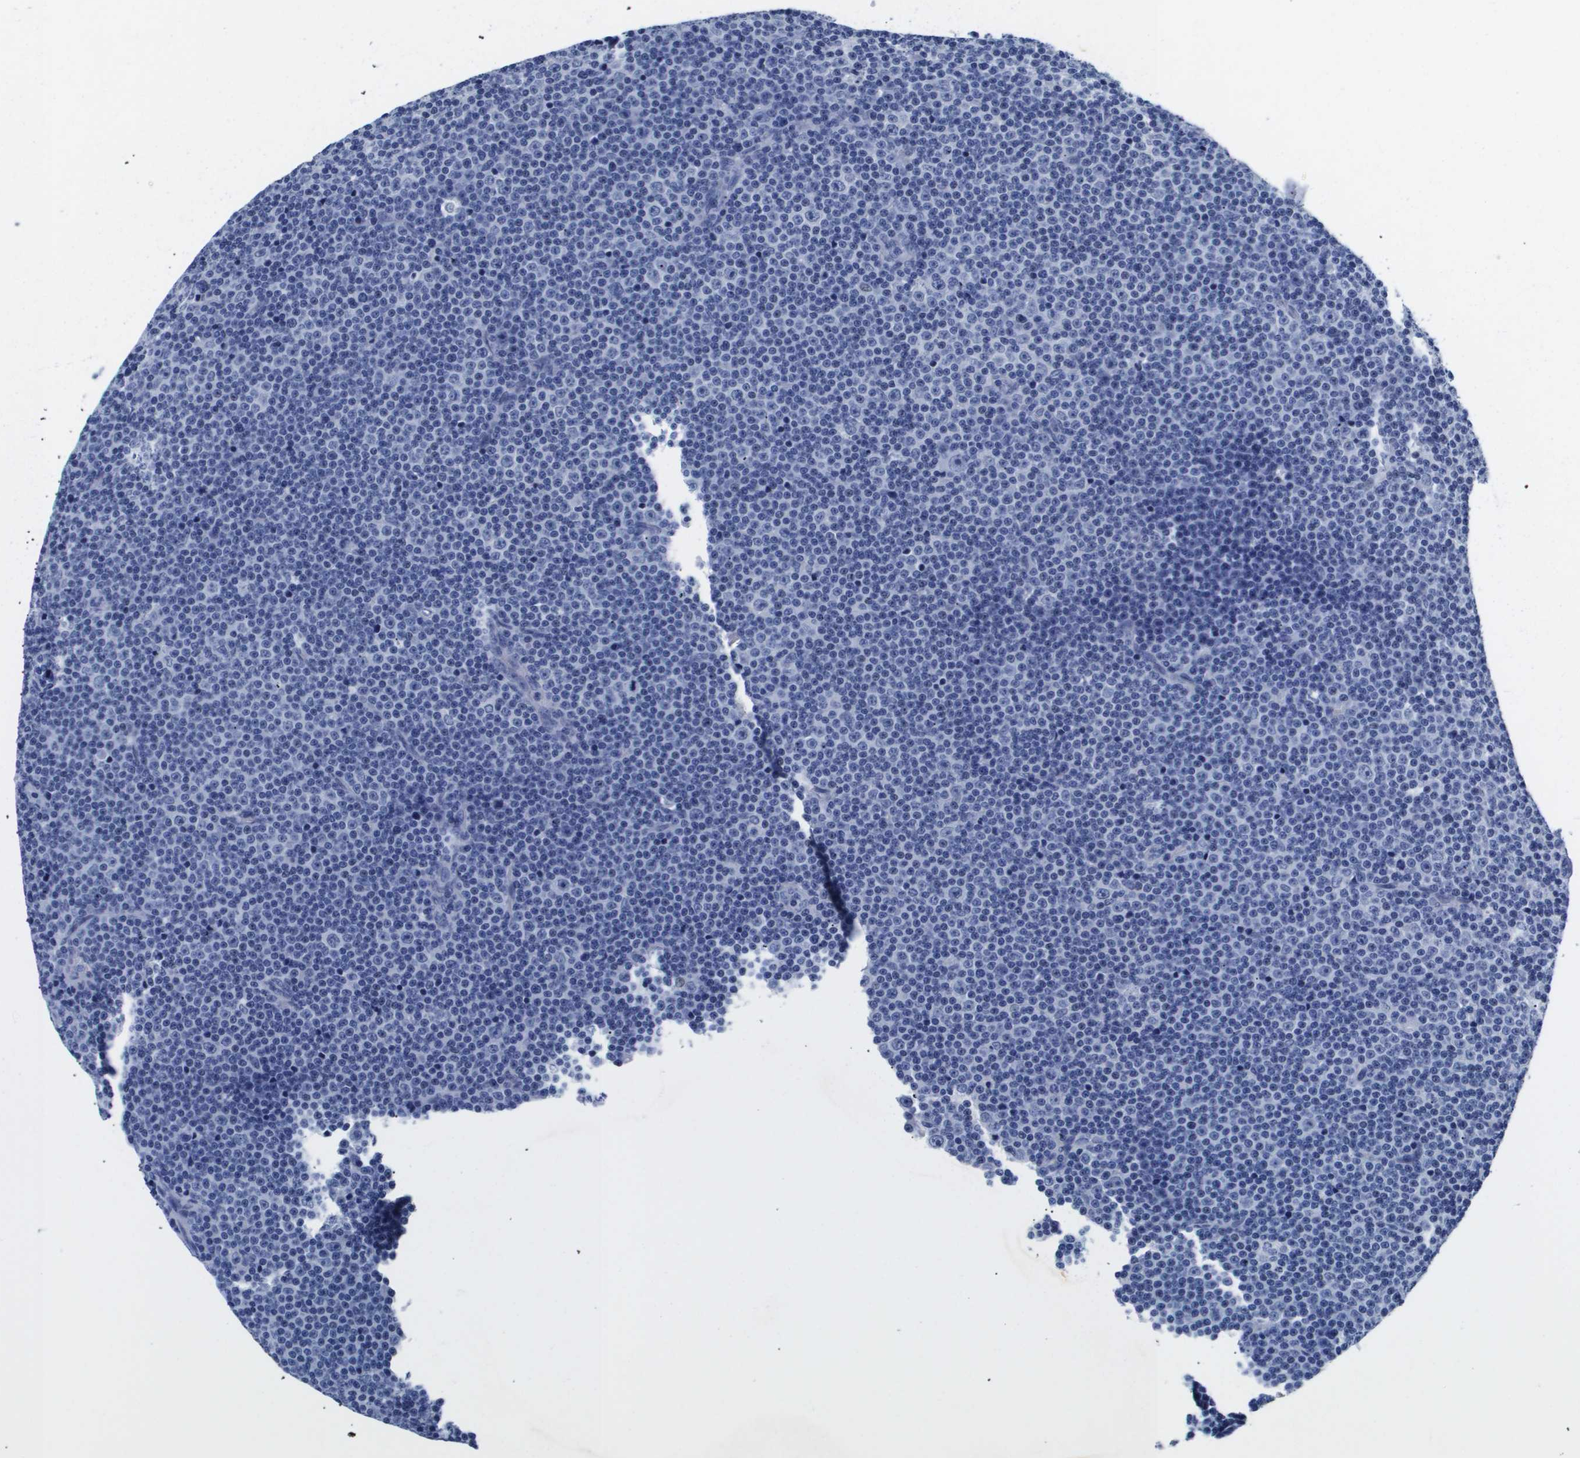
{"staining": {"intensity": "negative", "quantity": "none", "location": "none"}, "tissue": "lymphoma", "cell_type": "Tumor cells", "image_type": "cancer", "snomed": [{"axis": "morphology", "description": "Malignant lymphoma, non-Hodgkin's type, Low grade"}, {"axis": "topography", "description": "Lymph node"}], "caption": "Tumor cells show no significant positivity in low-grade malignant lymphoma, non-Hodgkin's type.", "gene": "ATP6V0A4", "patient": {"sex": "female", "age": 67}}